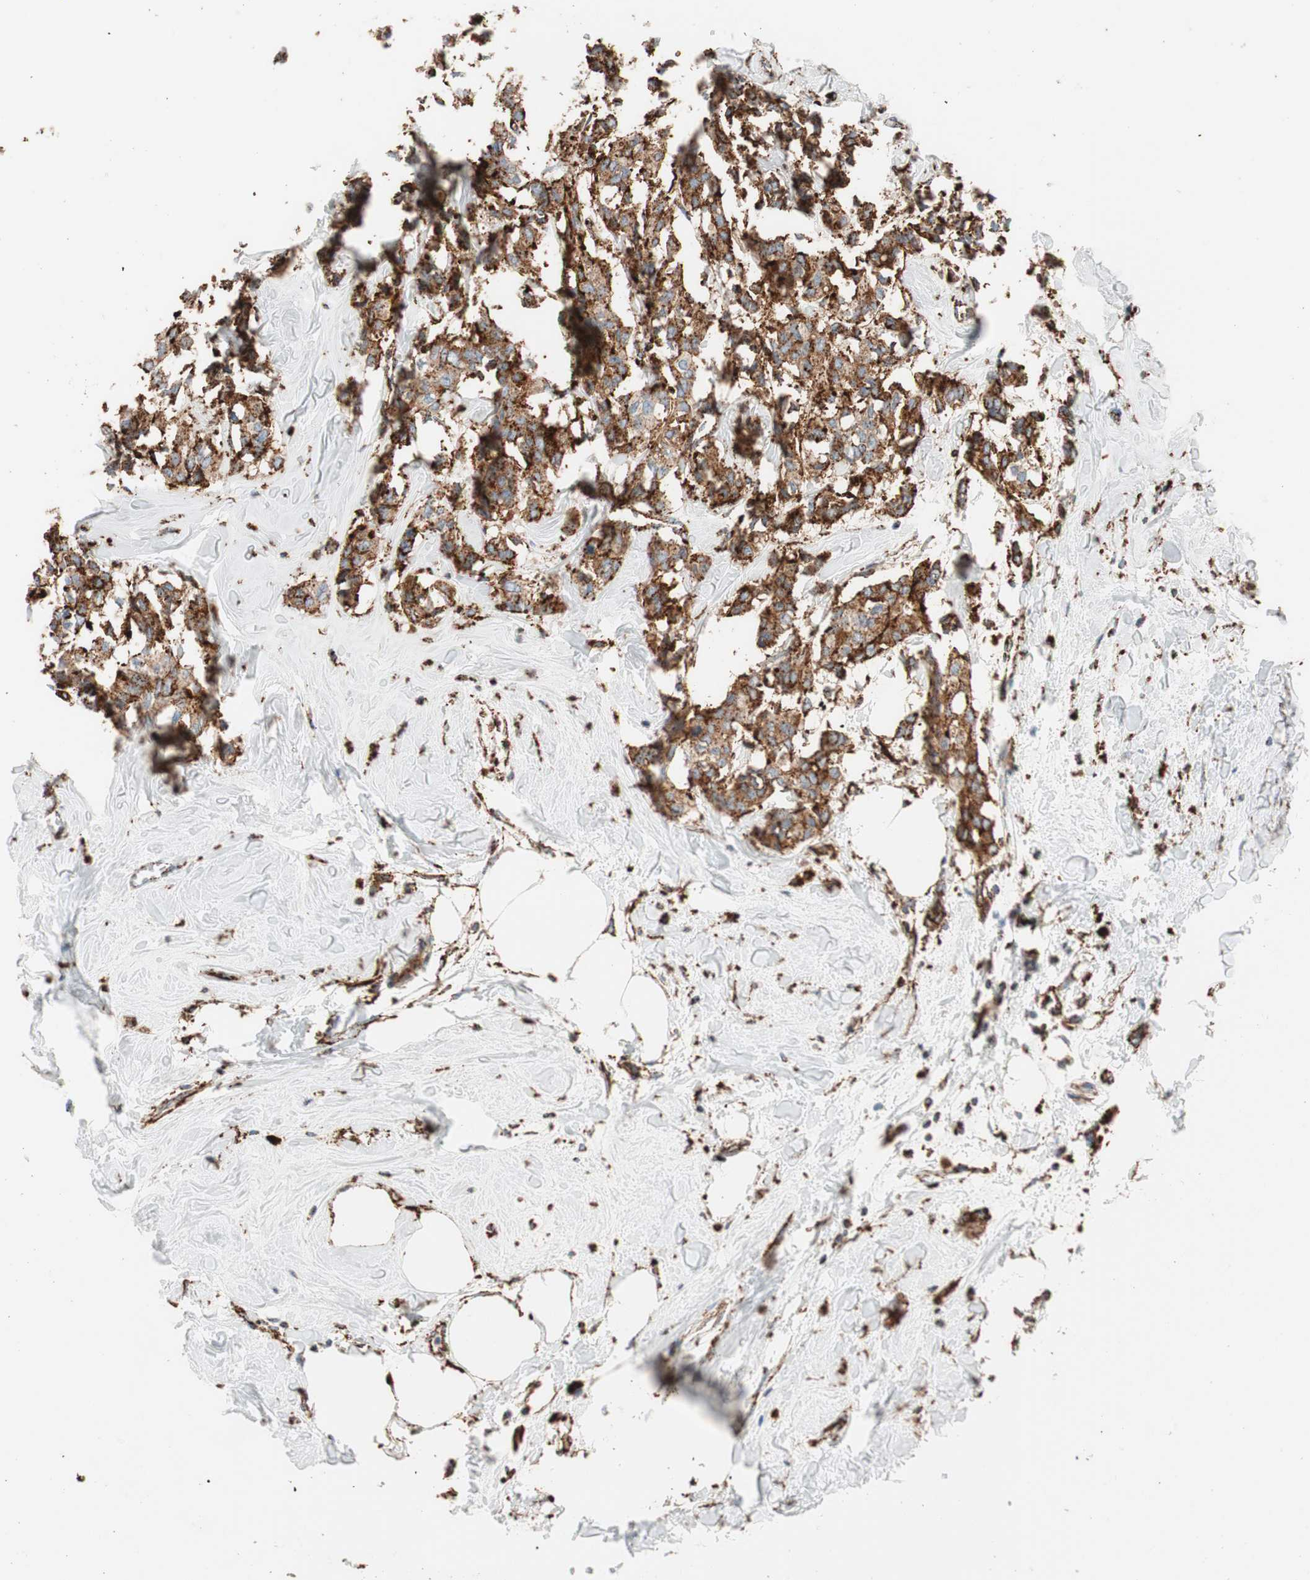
{"staining": {"intensity": "strong", "quantity": ">75%", "location": "cytoplasmic/membranous"}, "tissue": "breast cancer", "cell_type": "Tumor cells", "image_type": "cancer", "snomed": [{"axis": "morphology", "description": "Duct carcinoma"}, {"axis": "topography", "description": "Breast"}], "caption": "Human breast cancer (infiltrating ductal carcinoma) stained for a protein (brown) displays strong cytoplasmic/membranous positive positivity in approximately >75% of tumor cells.", "gene": "LAMP1", "patient": {"sex": "female", "age": 84}}